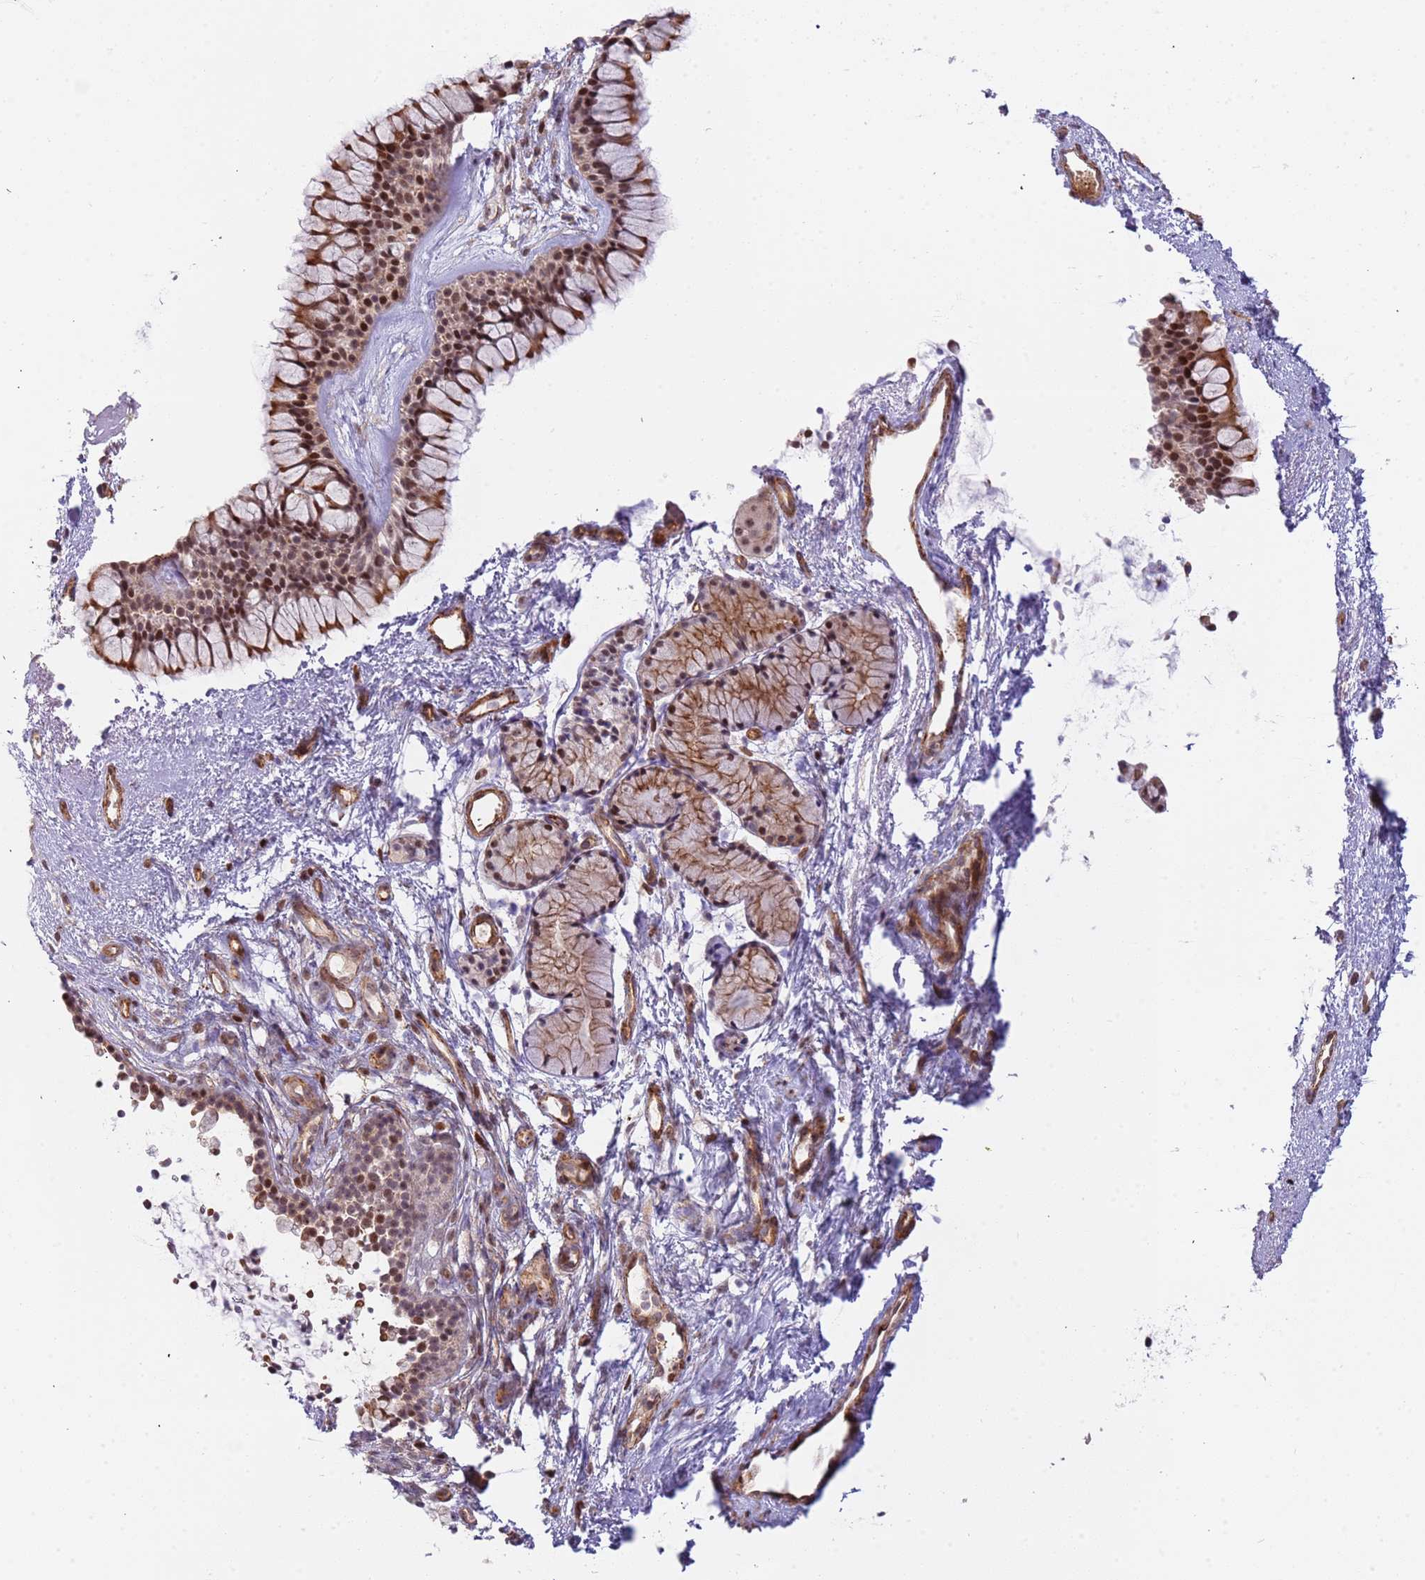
{"staining": {"intensity": "moderate", "quantity": "25%-75%", "location": "cytoplasmic/membranous,nuclear"}, "tissue": "nasopharynx", "cell_type": "Respiratory epithelial cells", "image_type": "normal", "snomed": [{"axis": "morphology", "description": "Normal tissue, NOS"}, {"axis": "topography", "description": "Nasopharynx"}], "caption": "Immunohistochemical staining of normal nasopharynx demonstrates moderate cytoplasmic/membranous,nuclear protein expression in about 25%-75% of respiratory epithelial cells.", "gene": "LRMDA", "patient": {"sex": "male", "age": 82}}